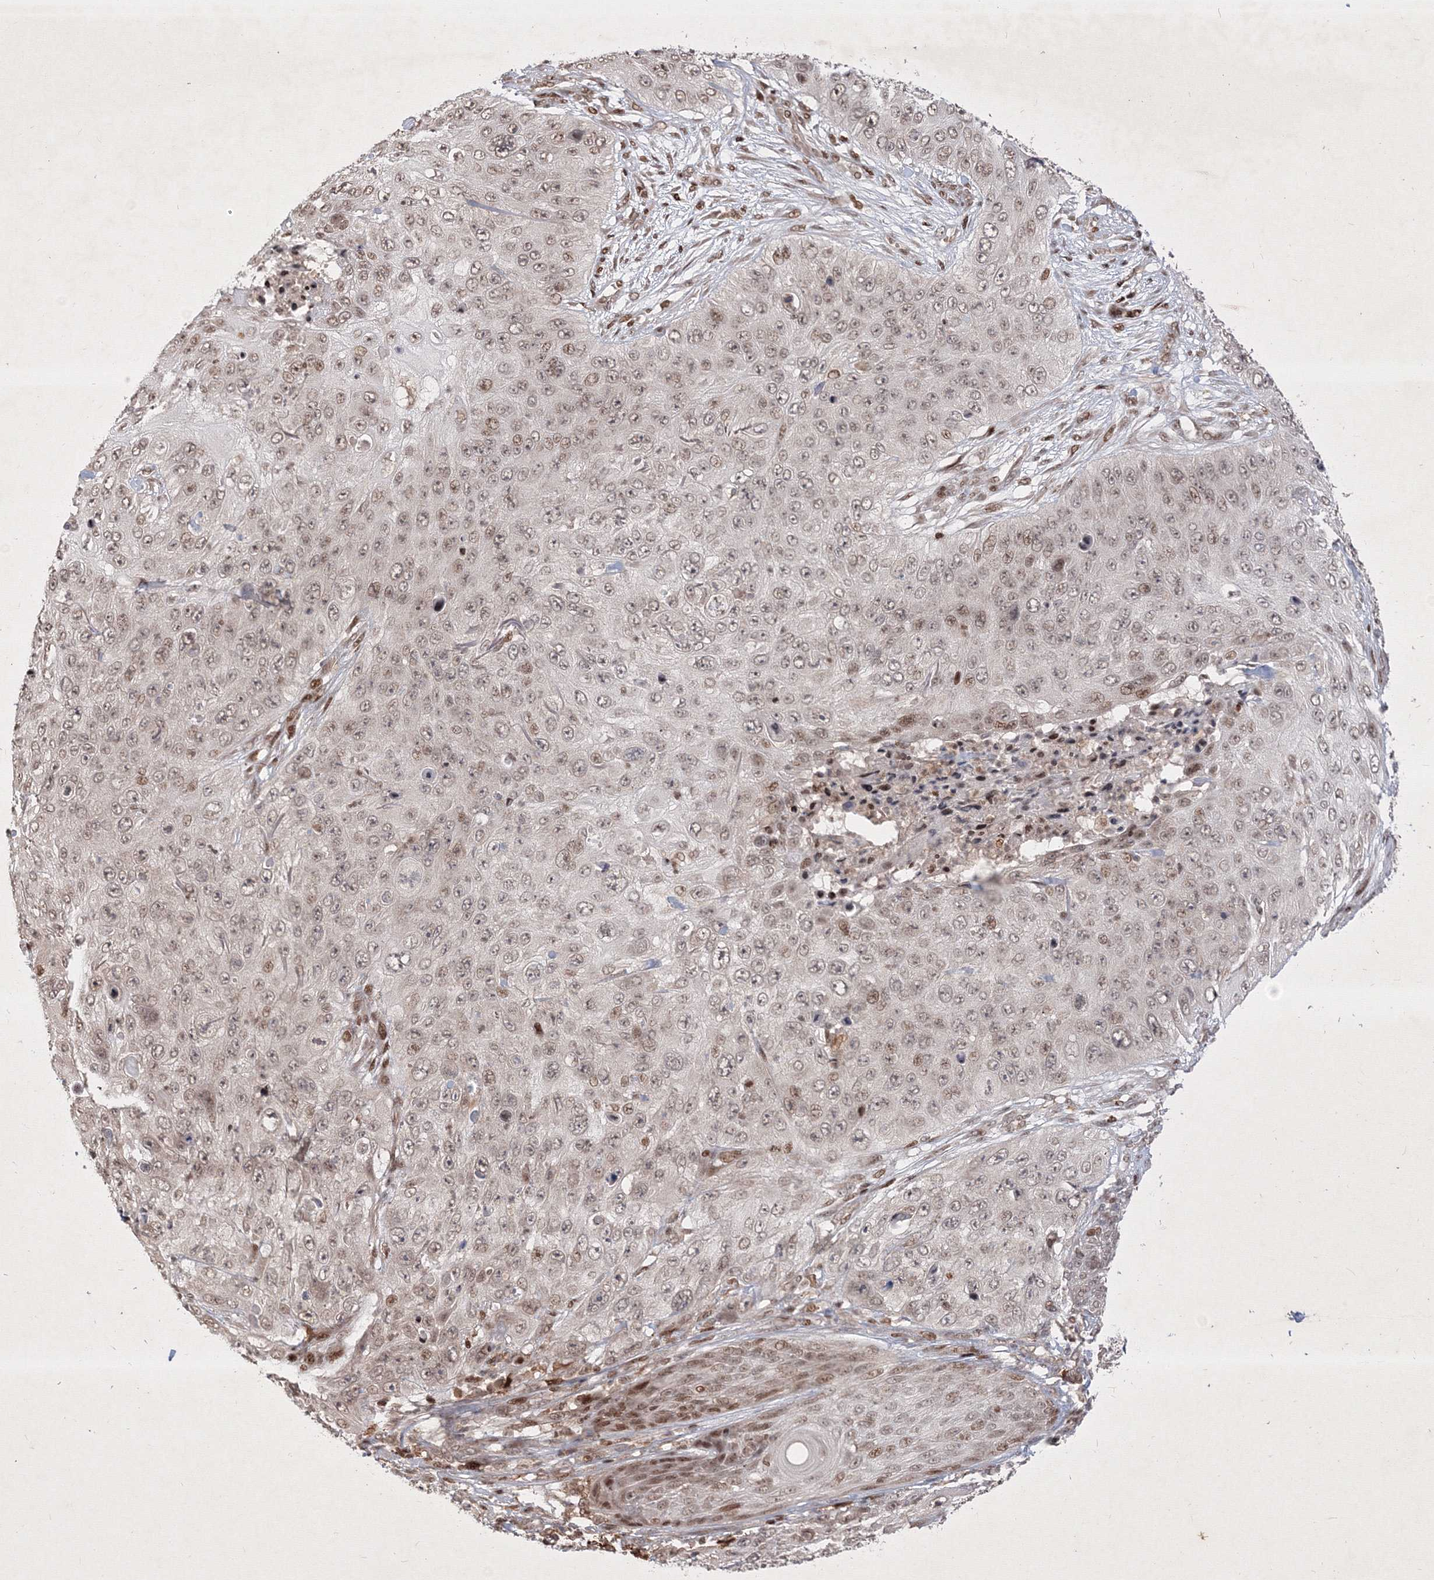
{"staining": {"intensity": "weak", "quantity": "<25%", "location": "nuclear"}, "tissue": "skin cancer", "cell_type": "Tumor cells", "image_type": "cancer", "snomed": [{"axis": "morphology", "description": "Squamous cell carcinoma, NOS"}, {"axis": "topography", "description": "Skin"}], "caption": "This is an IHC photomicrograph of human squamous cell carcinoma (skin). There is no staining in tumor cells.", "gene": "TAB1", "patient": {"sex": "female", "age": 80}}